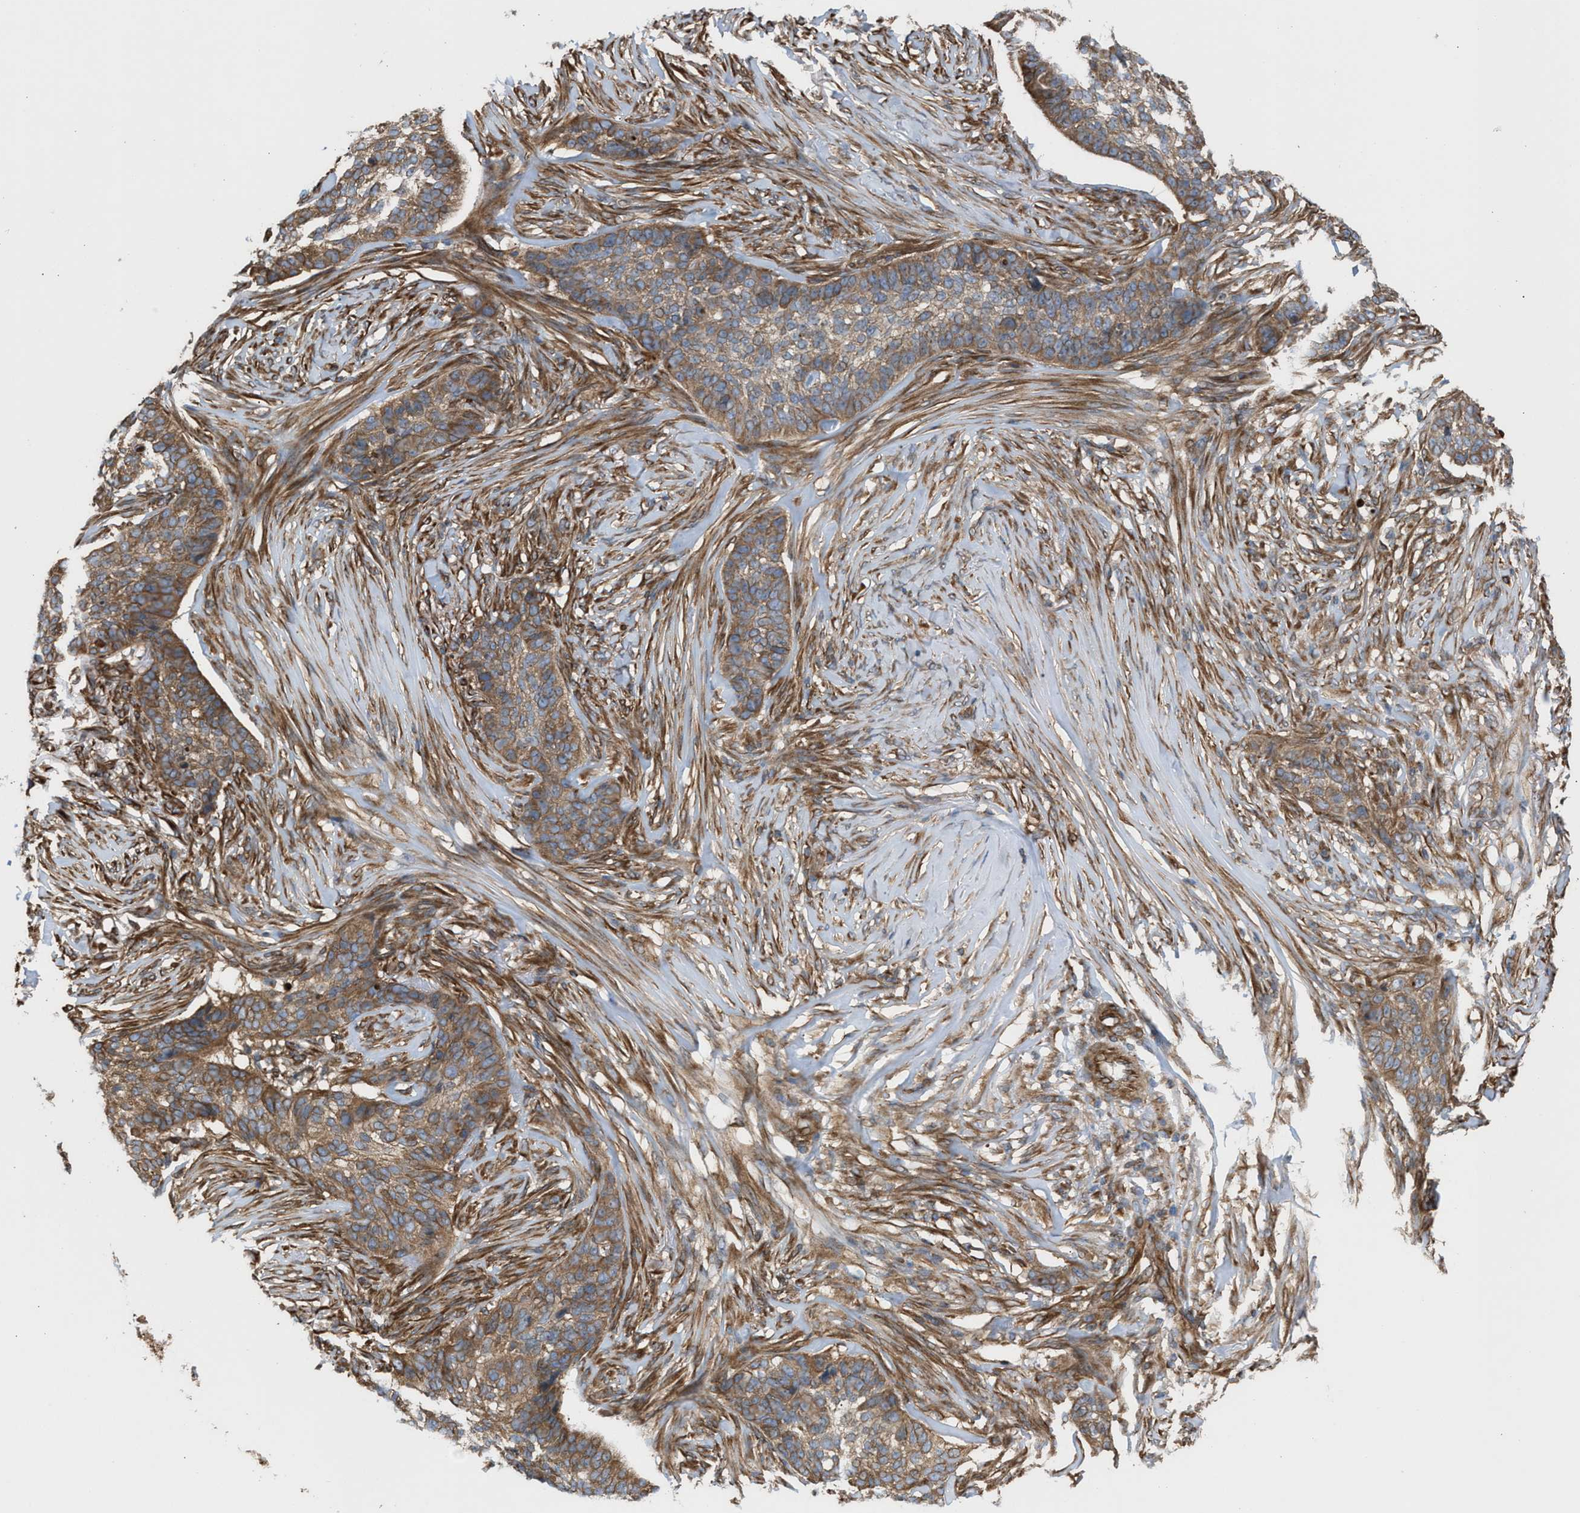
{"staining": {"intensity": "moderate", "quantity": ">75%", "location": "cytoplasmic/membranous"}, "tissue": "skin cancer", "cell_type": "Tumor cells", "image_type": "cancer", "snomed": [{"axis": "morphology", "description": "Basal cell carcinoma"}, {"axis": "topography", "description": "Skin"}], "caption": "Protein analysis of skin basal cell carcinoma tissue reveals moderate cytoplasmic/membranous staining in about >75% of tumor cells. Using DAB (brown) and hematoxylin (blue) stains, captured at high magnification using brightfield microscopy.", "gene": "EPS15L1", "patient": {"sex": "male", "age": 85}}